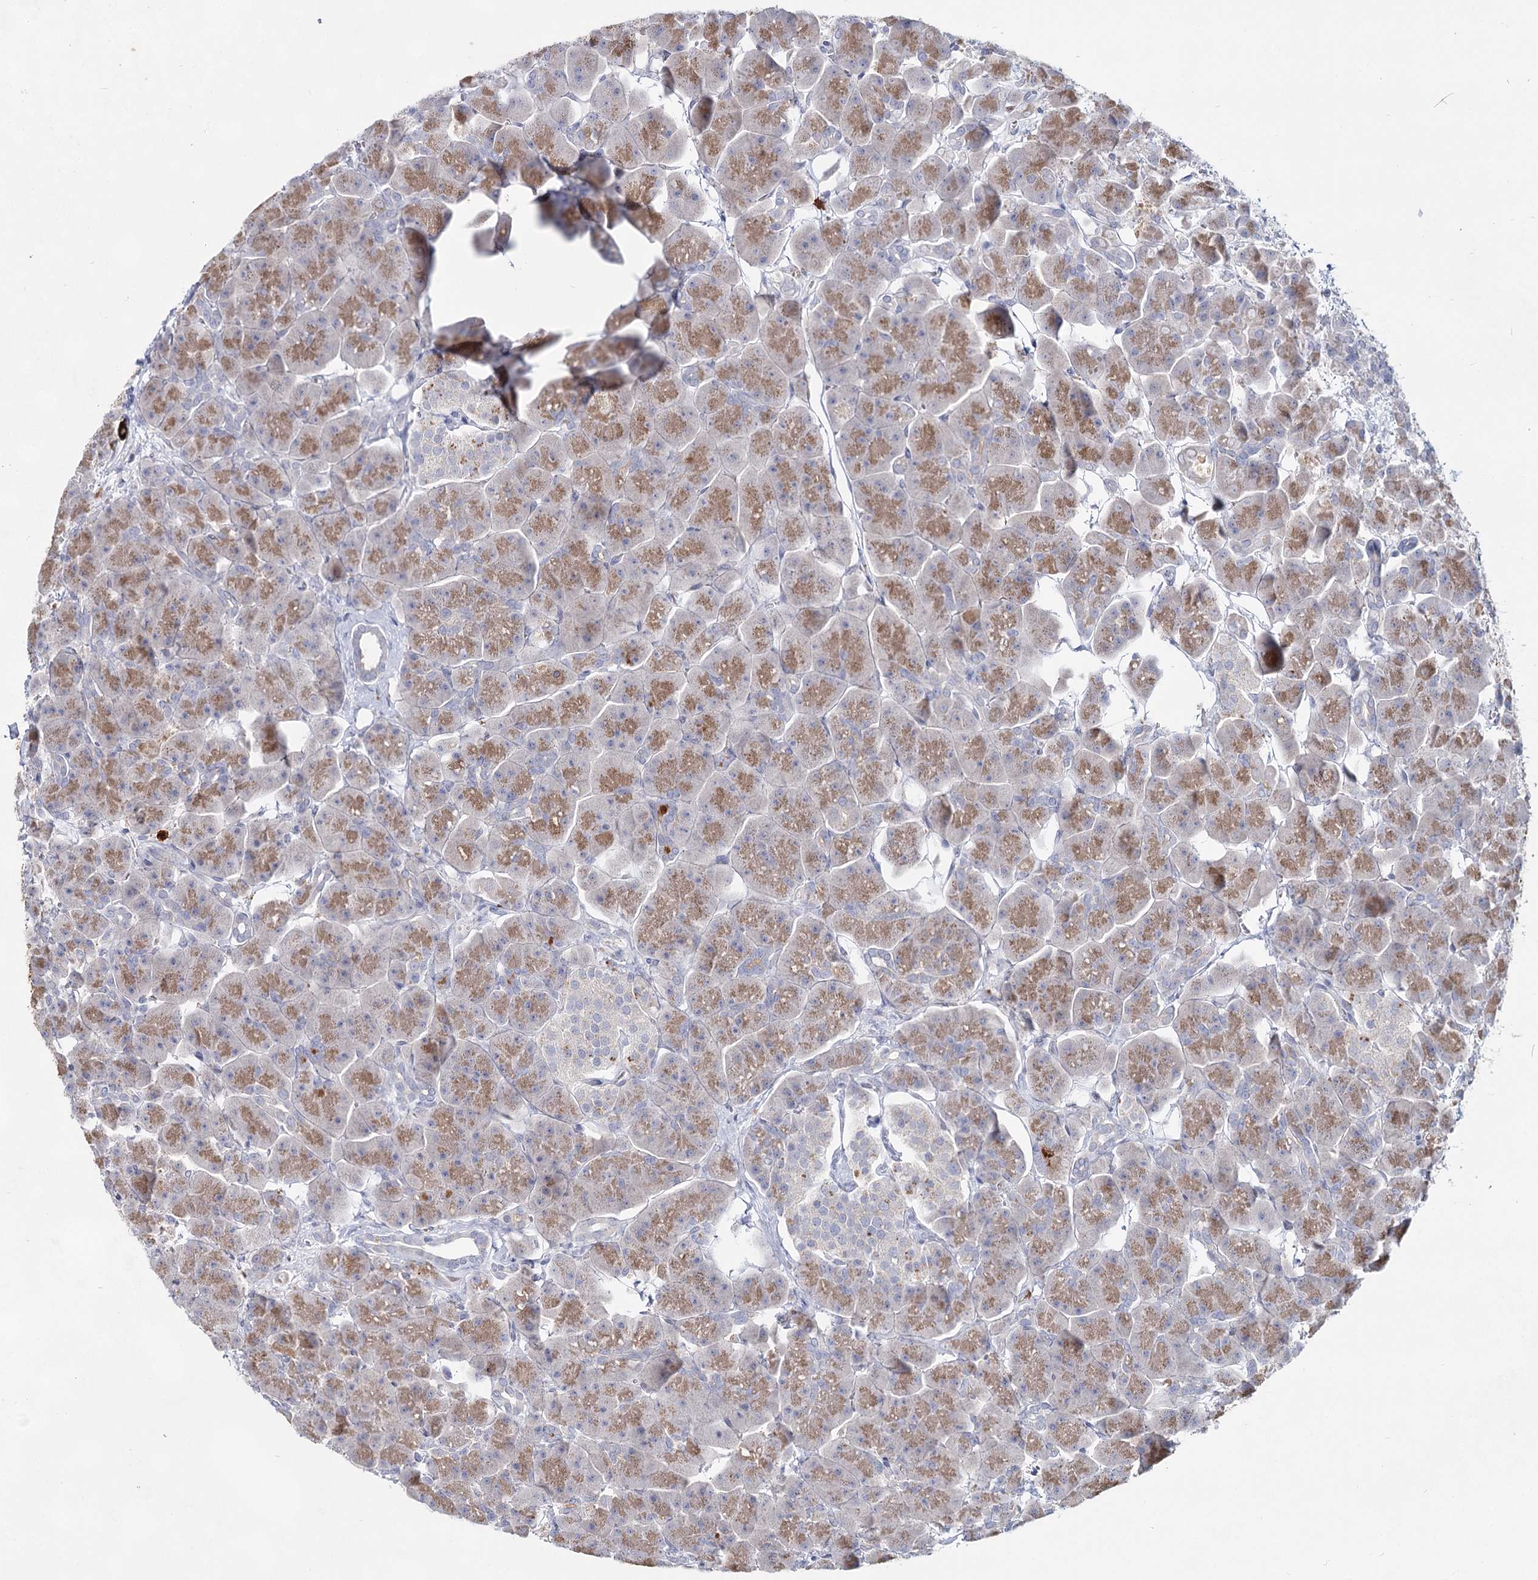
{"staining": {"intensity": "moderate", "quantity": ">75%", "location": "cytoplasmic/membranous"}, "tissue": "pancreas", "cell_type": "Exocrine glandular cells", "image_type": "normal", "snomed": [{"axis": "morphology", "description": "Normal tissue, NOS"}, {"axis": "topography", "description": "Pancreas"}], "caption": "Exocrine glandular cells show medium levels of moderate cytoplasmic/membranous positivity in approximately >75% of cells in normal pancreas. (DAB IHC, brown staining for protein, blue staining for nuclei).", "gene": "CCDC73", "patient": {"sex": "male", "age": 66}}